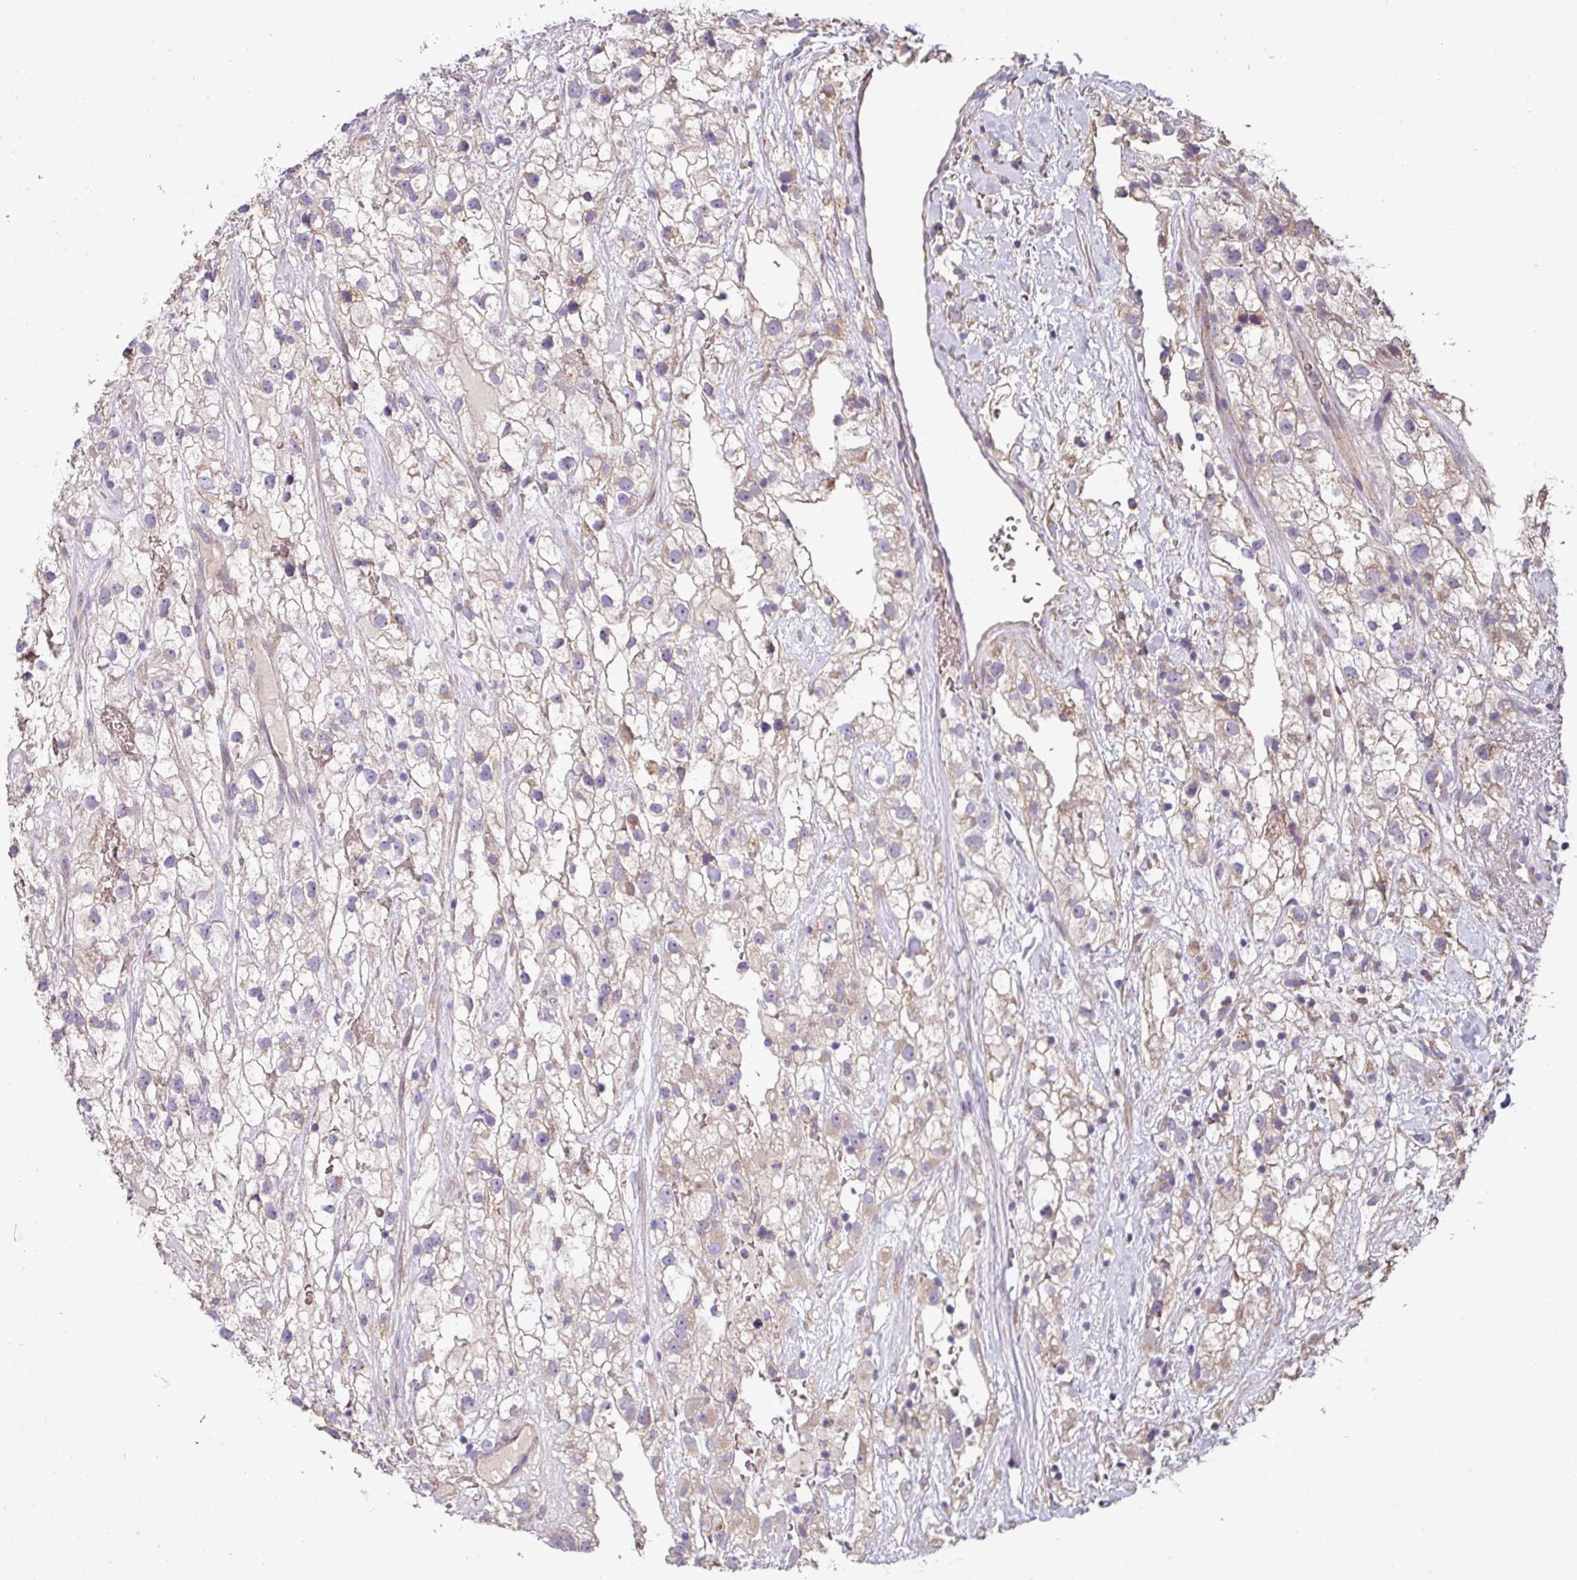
{"staining": {"intensity": "weak", "quantity": "<25%", "location": "cytoplasmic/membranous"}, "tissue": "renal cancer", "cell_type": "Tumor cells", "image_type": "cancer", "snomed": [{"axis": "morphology", "description": "Adenocarcinoma, NOS"}, {"axis": "topography", "description": "Kidney"}], "caption": "Tumor cells show no significant protein positivity in renal cancer. (IHC, brightfield microscopy, high magnification).", "gene": "LRRC9", "patient": {"sex": "male", "age": 59}}